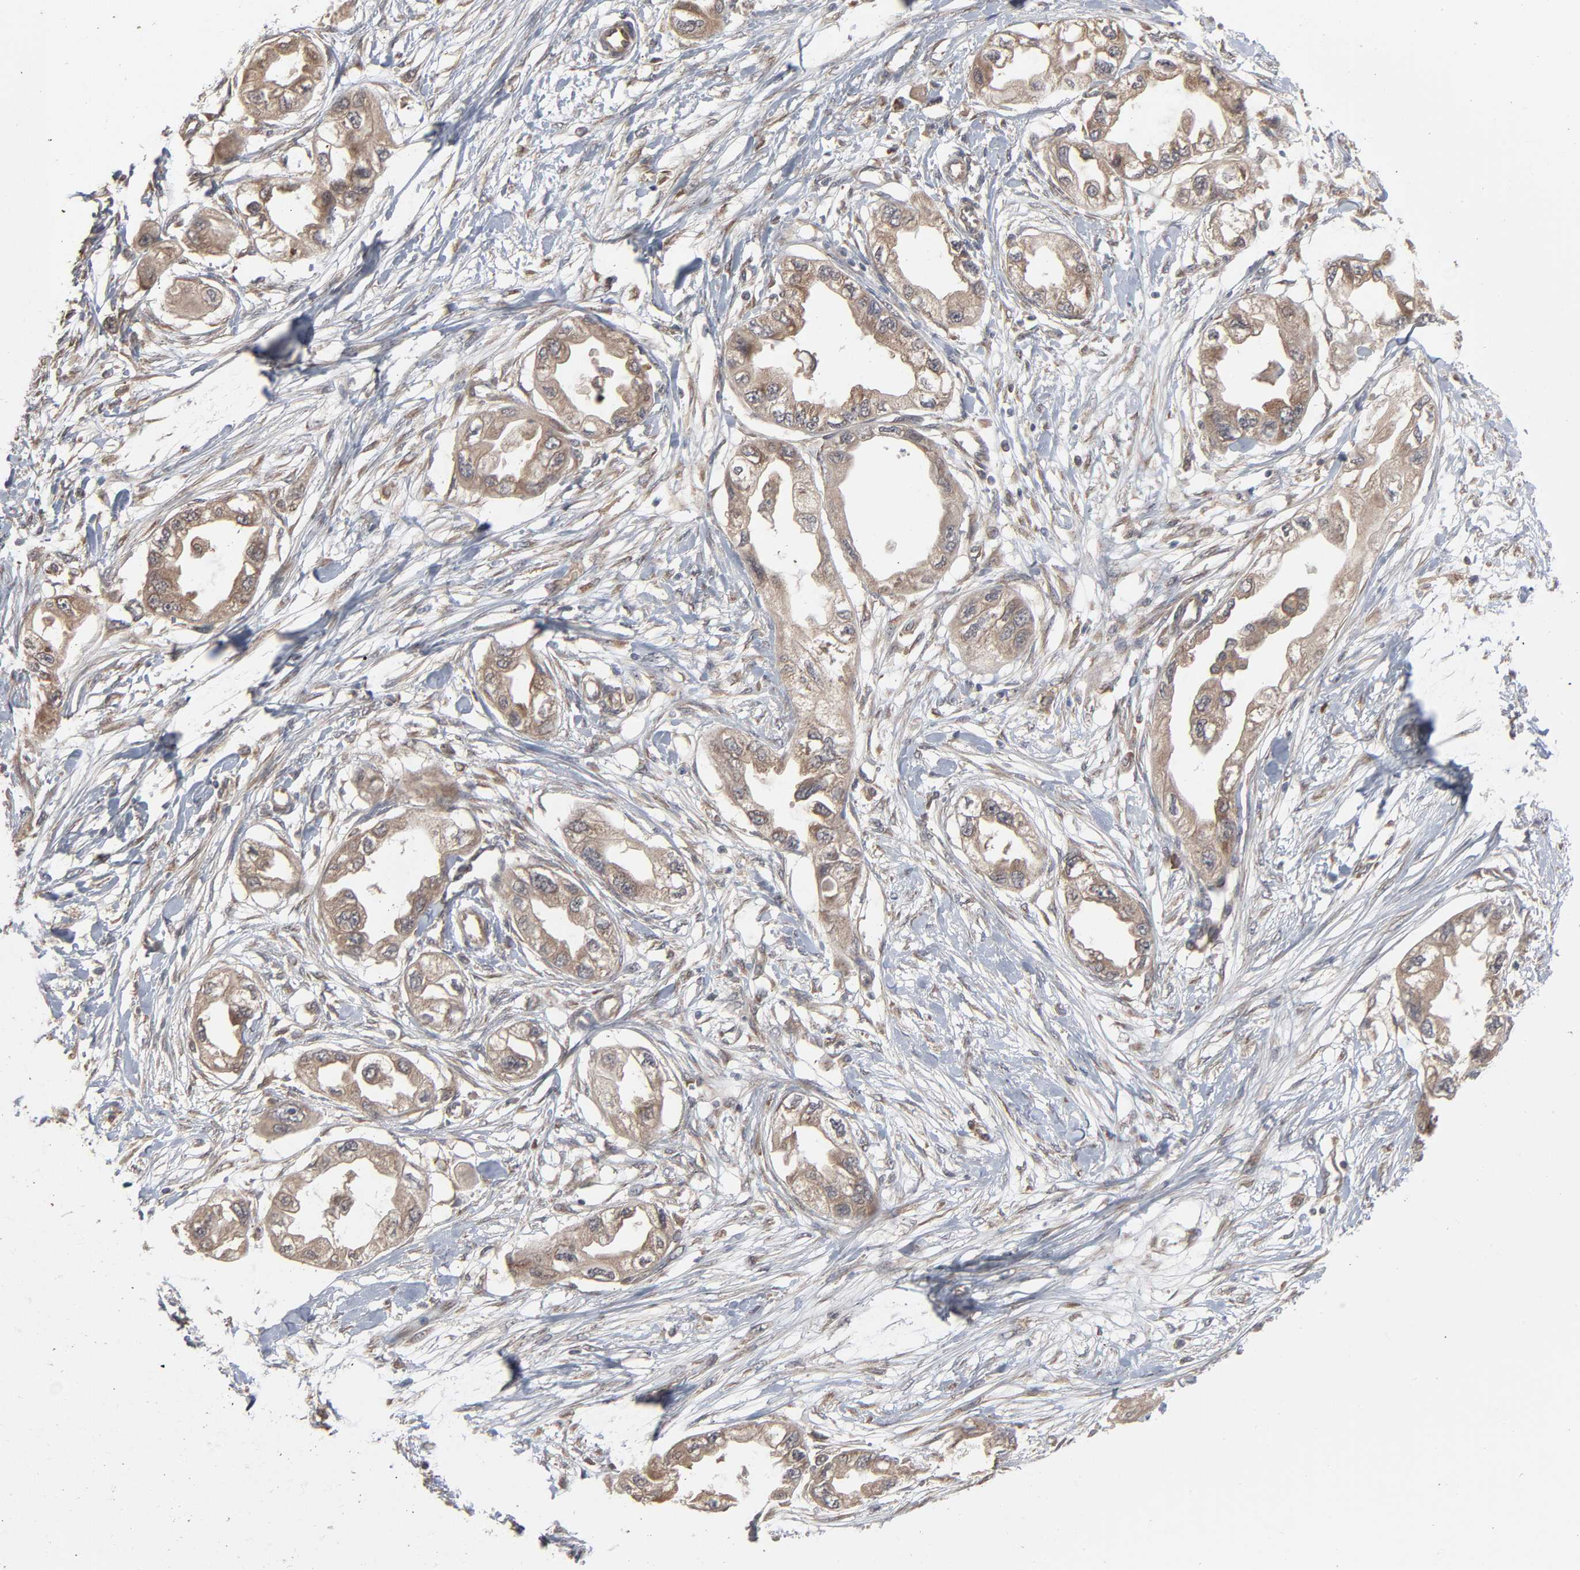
{"staining": {"intensity": "weak", "quantity": ">75%", "location": "cytoplasmic/membranous"}, "tissue": "endometrial cancer", "cell_type": "Tumor cells", "image_type": "cancer", "snomed": [{"axis": "morphology", "description": "Adenocarcinoma, NOS"}, {"axis": "topography", "description": "Endometrium"}], "caption": "Endometrial cancer (adenocarcinoma) stained for a protein (brown) shows weak cytoplasmic/membranous positive expression in approximately >75% of tumor cells.", "gene": "SCFD1", "patient": {"sex": "female", "age": 67}}